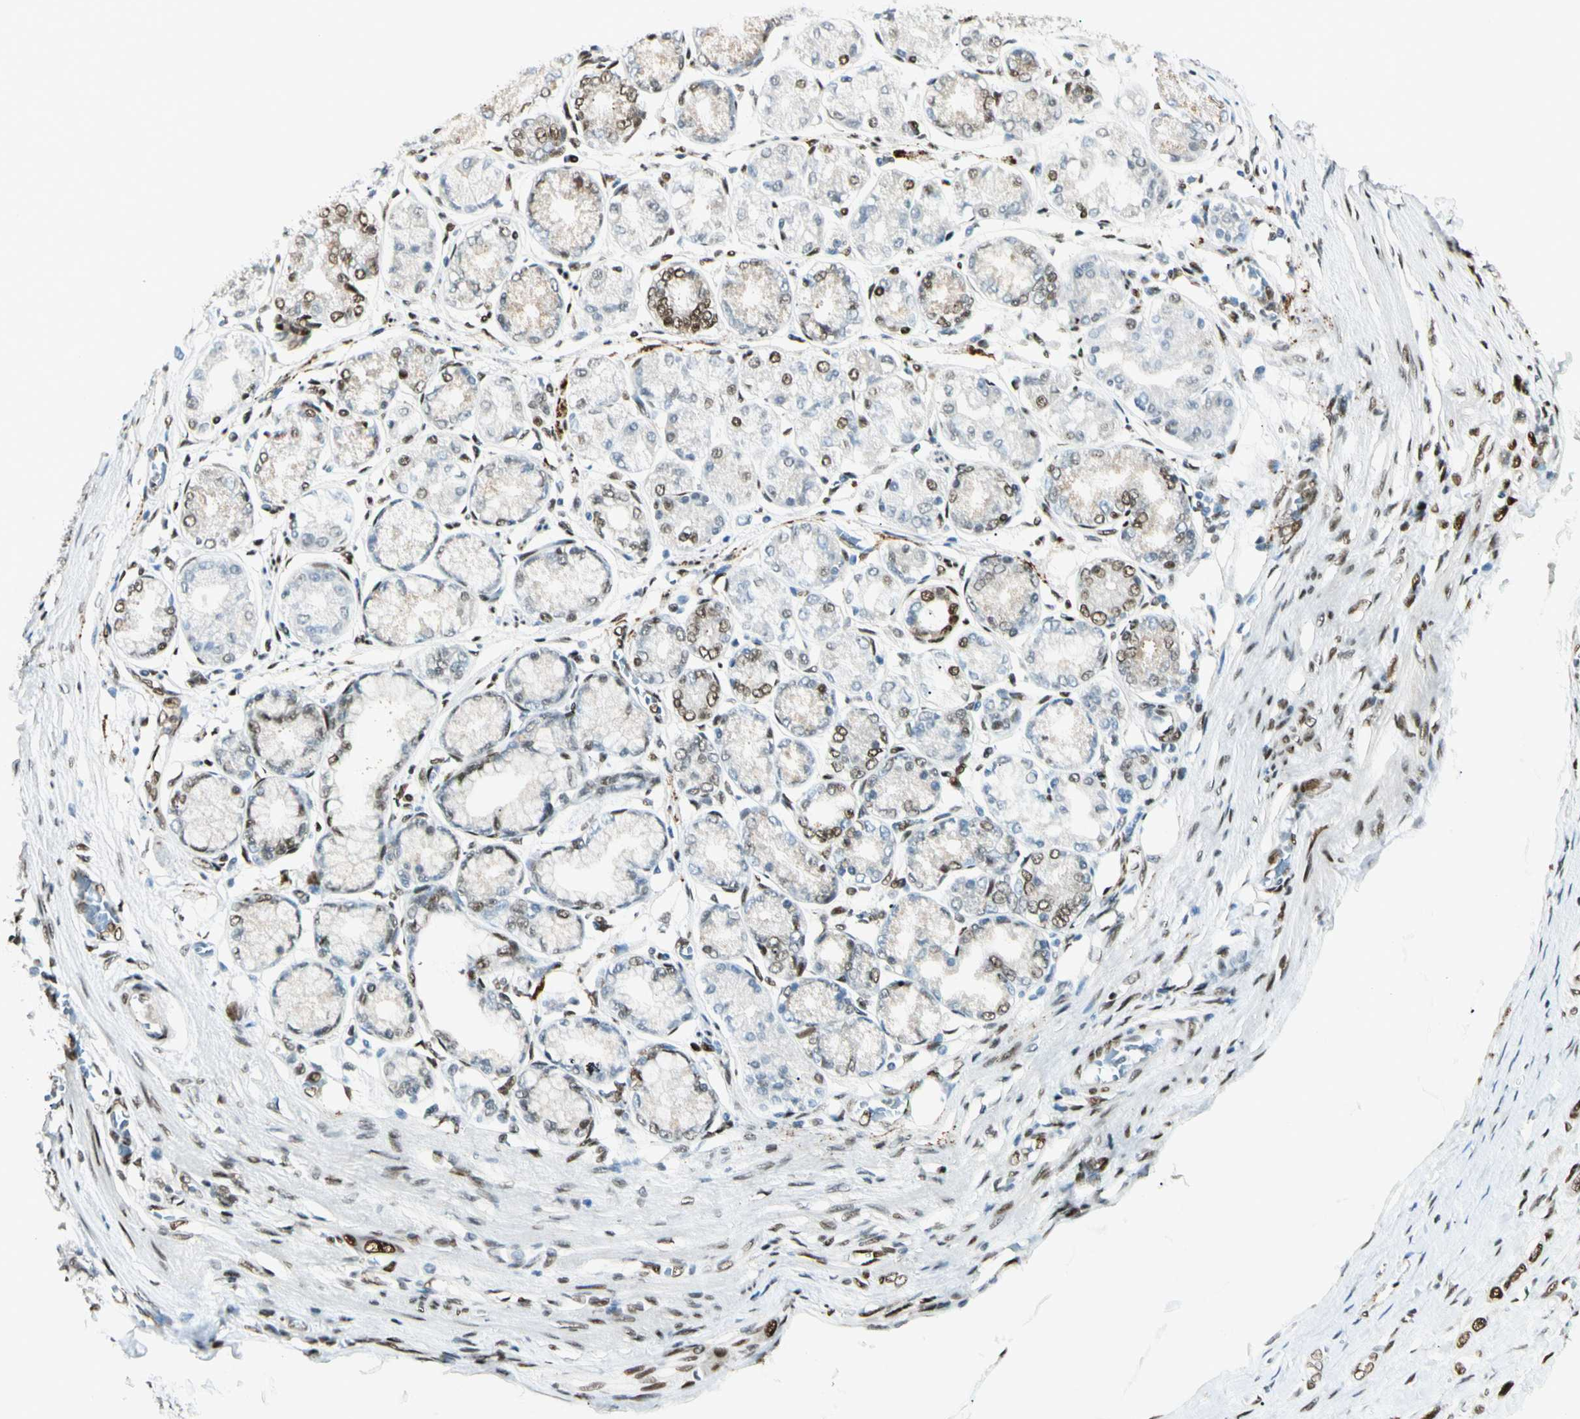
{"staining": {"intensity": "strong", "quantity": "25%-75%", "location": "cytoplasmic/membranous,nuclear"}, "tissue": "stomach cancer", "cell_type": "Tumor cells", "image_type": "cancer", "snomed": [{"axis": "morphology", "description": "Normal tissue, NOS"}, {"axis": "morphology", "description": "Adenocarcinoma, NOS"}, {"axis": "topography", "description": "Stomach, upper"}, {"axis": "topography", "description": "Stomach"}], "caption": "Immunohistochemical staining of human stomach cancer (adenocarcinoma) exhibits high levels of strong cytoplasmic/membranous and nuclear protein expression in approximately 25%-75% of tumor cells. The protein of interest is shown in brown color, while the nuclei are stained blue.", "gene": "FUS", "patient": {"sex": "female", "age": 65}}